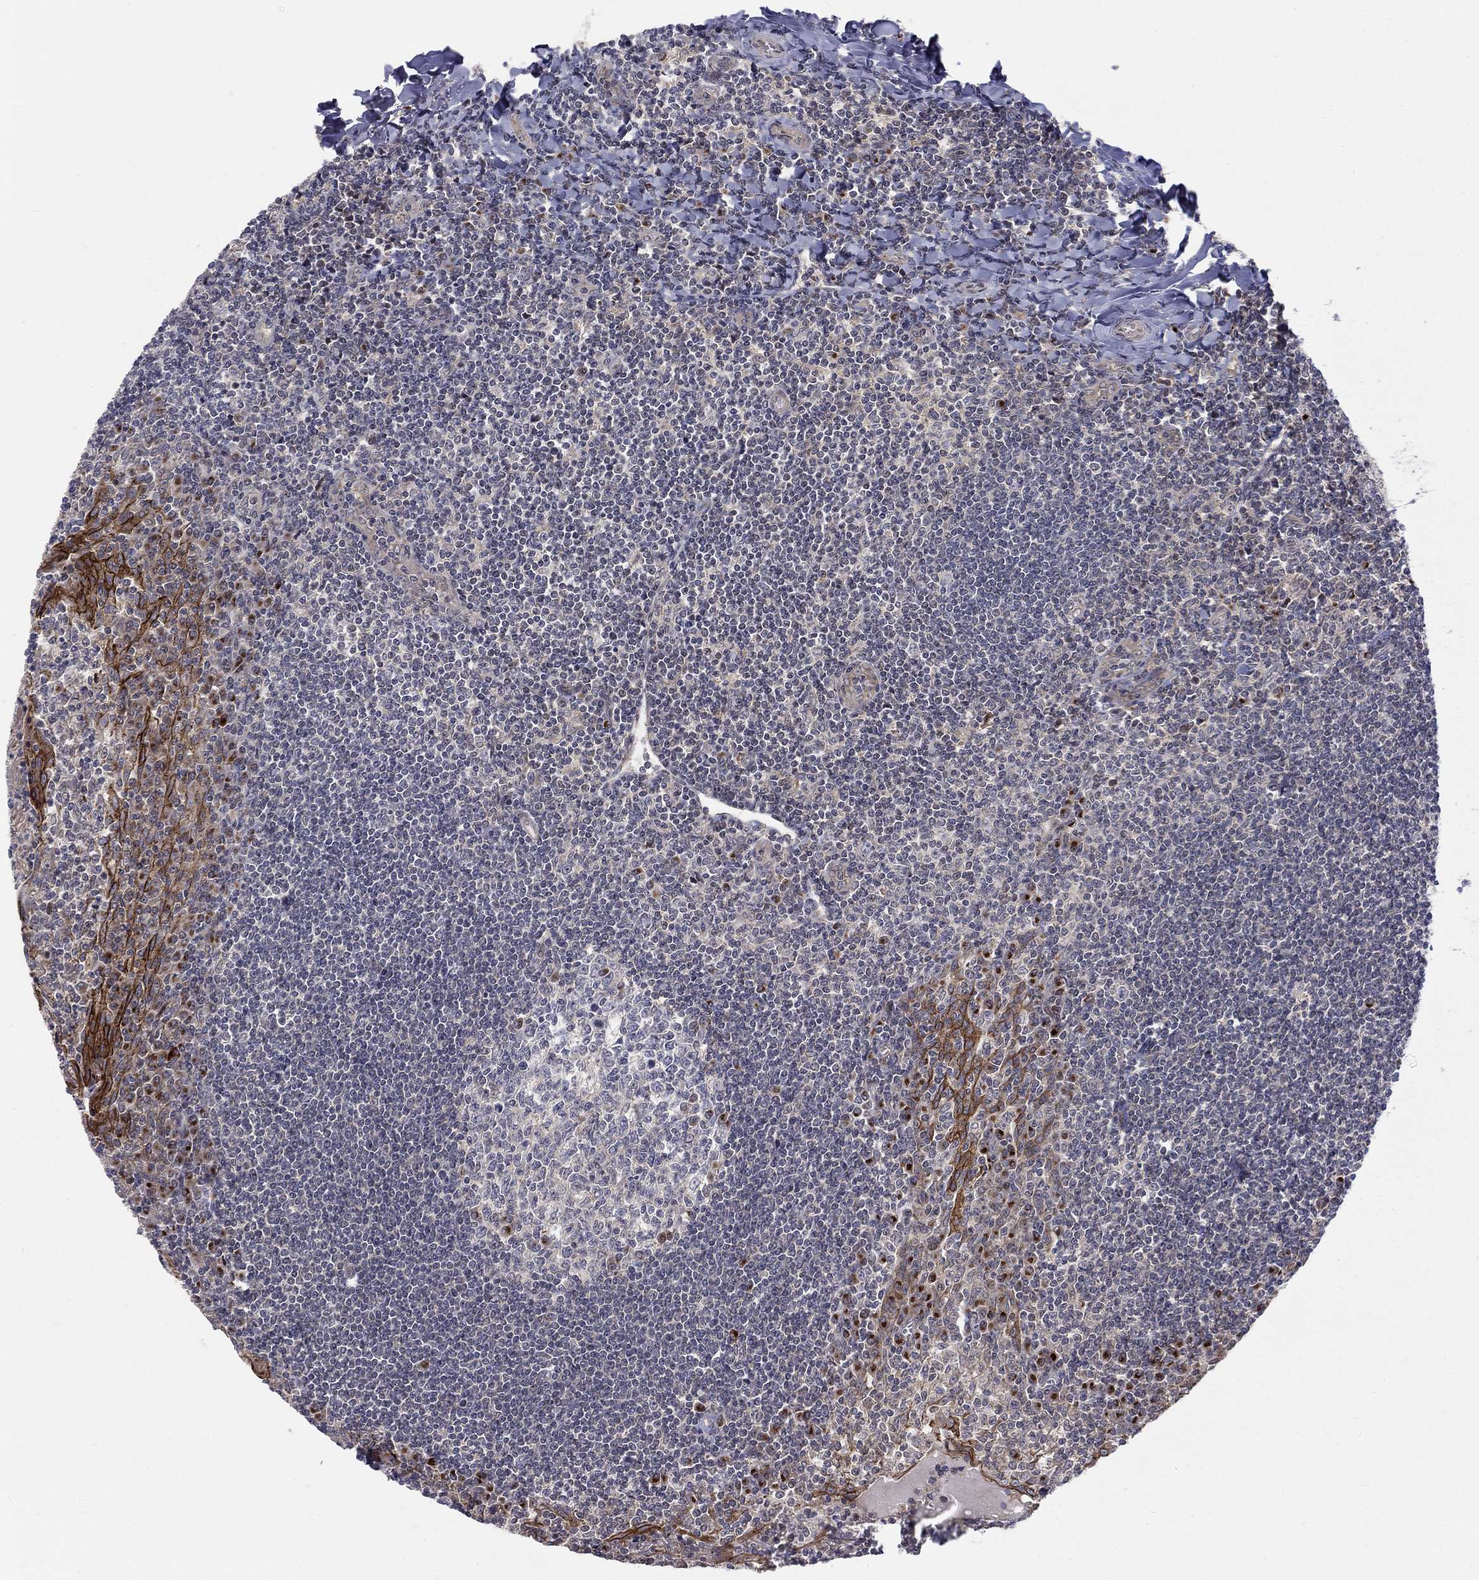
{"staining": {"intensity": "strong", "quantity": "<25%", "location": "cytoplasmic/membranous"}, "tissue": "tonsil", "cell_type": "Germinal center cells", "image_type": "normal", "snomed": [{"axis": "morphology", "description": "Normal tissue, NOS"}, {"axis": "topography", "description": "Tonsil"}], "caption": "A high-resolution photomicrograph shows immunohistochemistry staining of unremarkable tonsil, which displays strong cytoplasmic/membranous positivity in approximately <25% of germinal center cells.", "gene": "WDR19", "patient": {"sex": "female", "age": 12}}